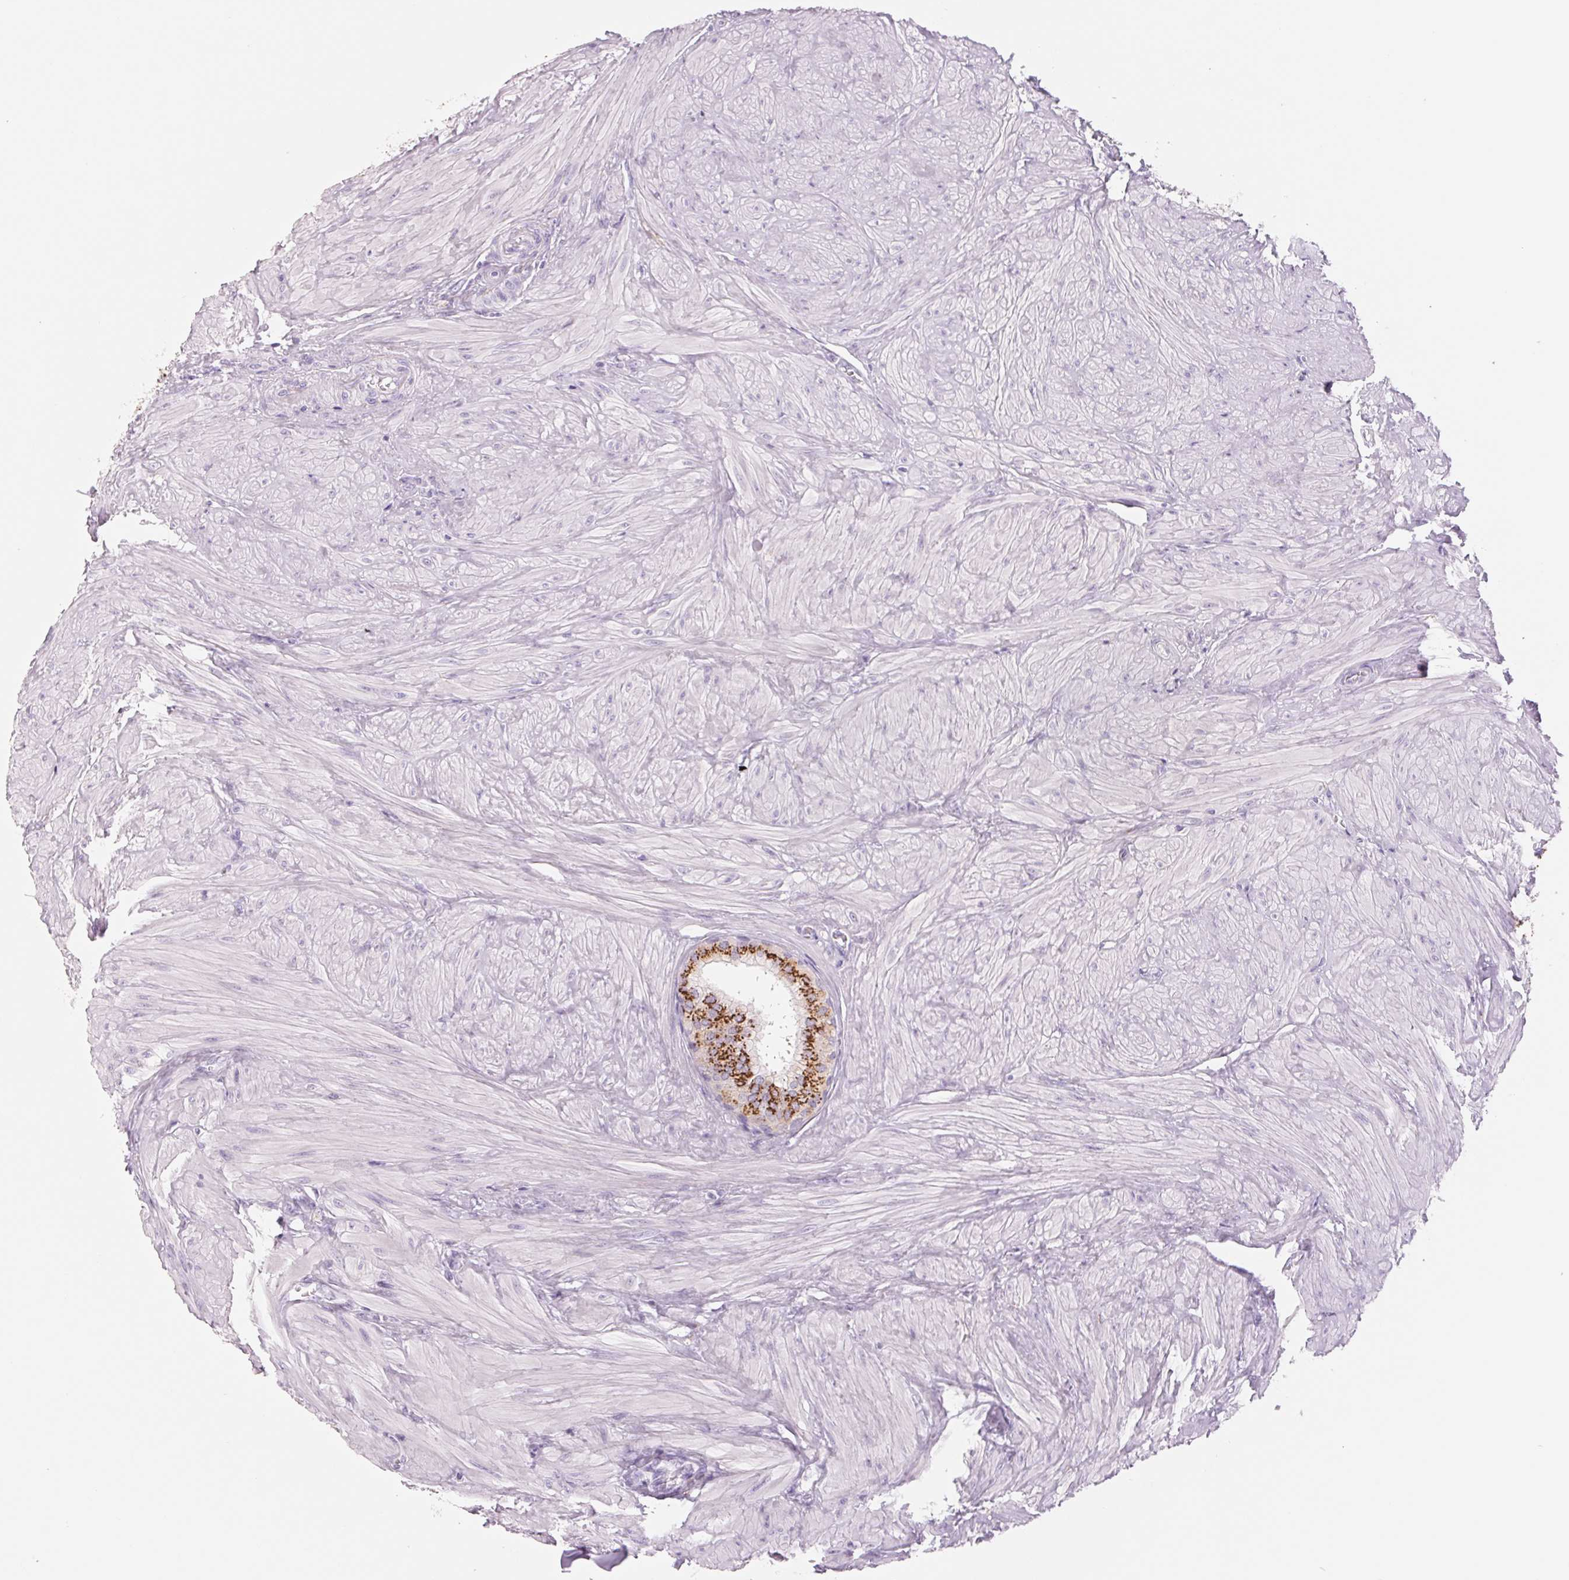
{"staining": {"intensity": "strong", "quantity": ">75%", "location": "cytoplasmic/membranous"}, "tissue": "prostate", "cell_type": "Glandular cells", "image_type": "normal", "snomed": [{"axis": "morphology", "description": "Normal tissue, NOS"}, {"axis": "topography", "description": "Prostate"}, {"axis": "topography", "description": "Peripheral nerve tissue"}], "caption": "Prostate was stained to show a protein in brown. There is high levels of strong cytoplasmic/membranous staining in about >75% of glandular cells. The staining was performed using DAB, with brown indicating positive protein expression. Nuclei are stained blue with hematoxylin.", "gene": "GALNT7", "patient": {"sex": "male", "age": 55}}